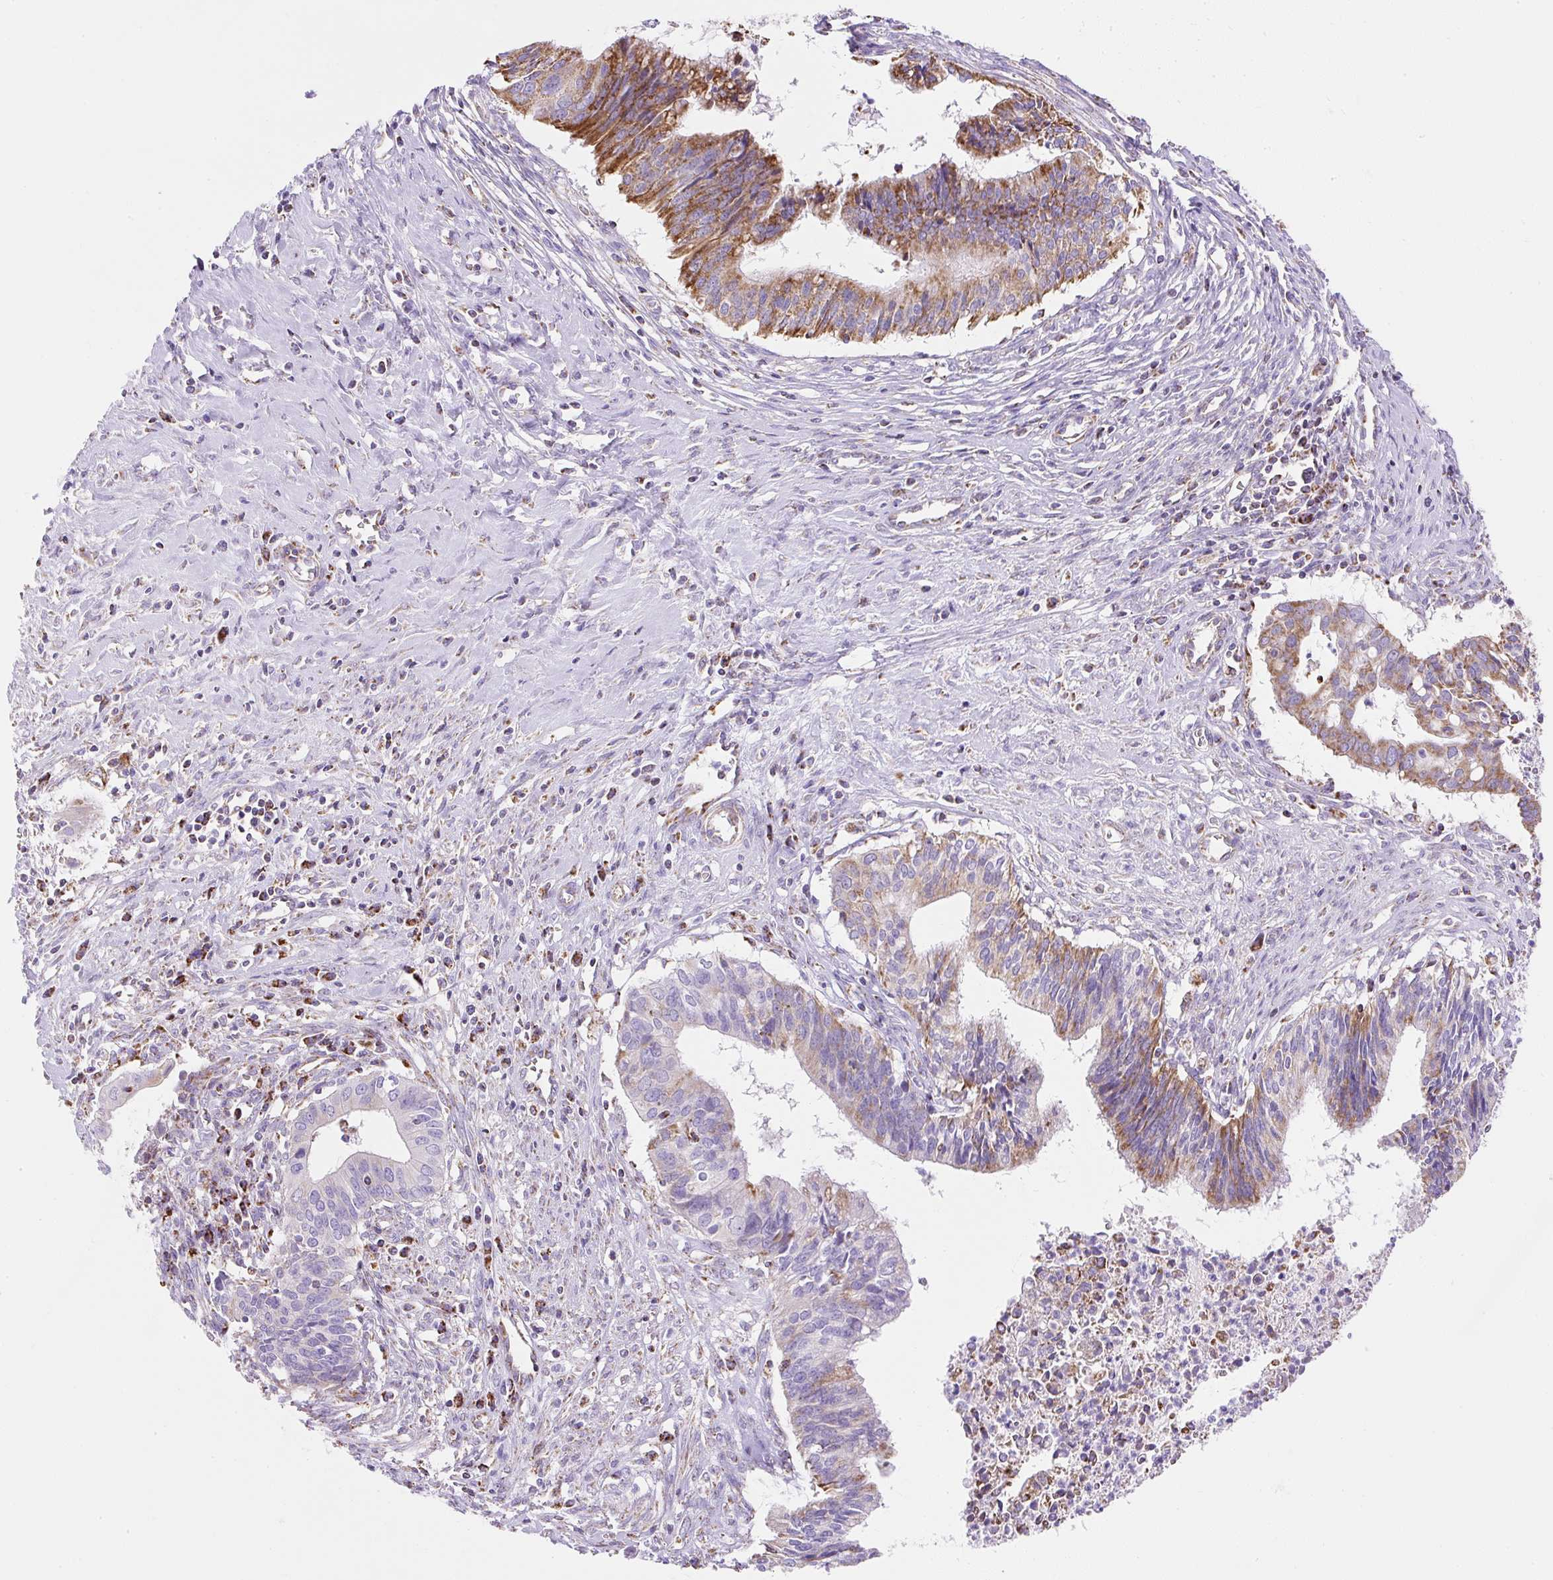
{"staining": {"intensity": "moderate", "quantity": "25%-75%", "location": "cytoplasmic/membranous"}, "tissue": "cervical cancer", "cell_type": "Tumor cells", "image_type": "cancer", "snomed": [{"axis": "morphology", "description": "Adenocarcinoma, NOS"}, {"axis": "topography", "description": "Cervix"}], "caption": "Immunohistochemical staining of human cervical adenocarcinoma displays medium levels of moderate cytoplasmic/membranous protein expression in about 25%-75% of tumor cells.", "gene": "DAAM2", "patient": {"sex": "female", "age": 44}}